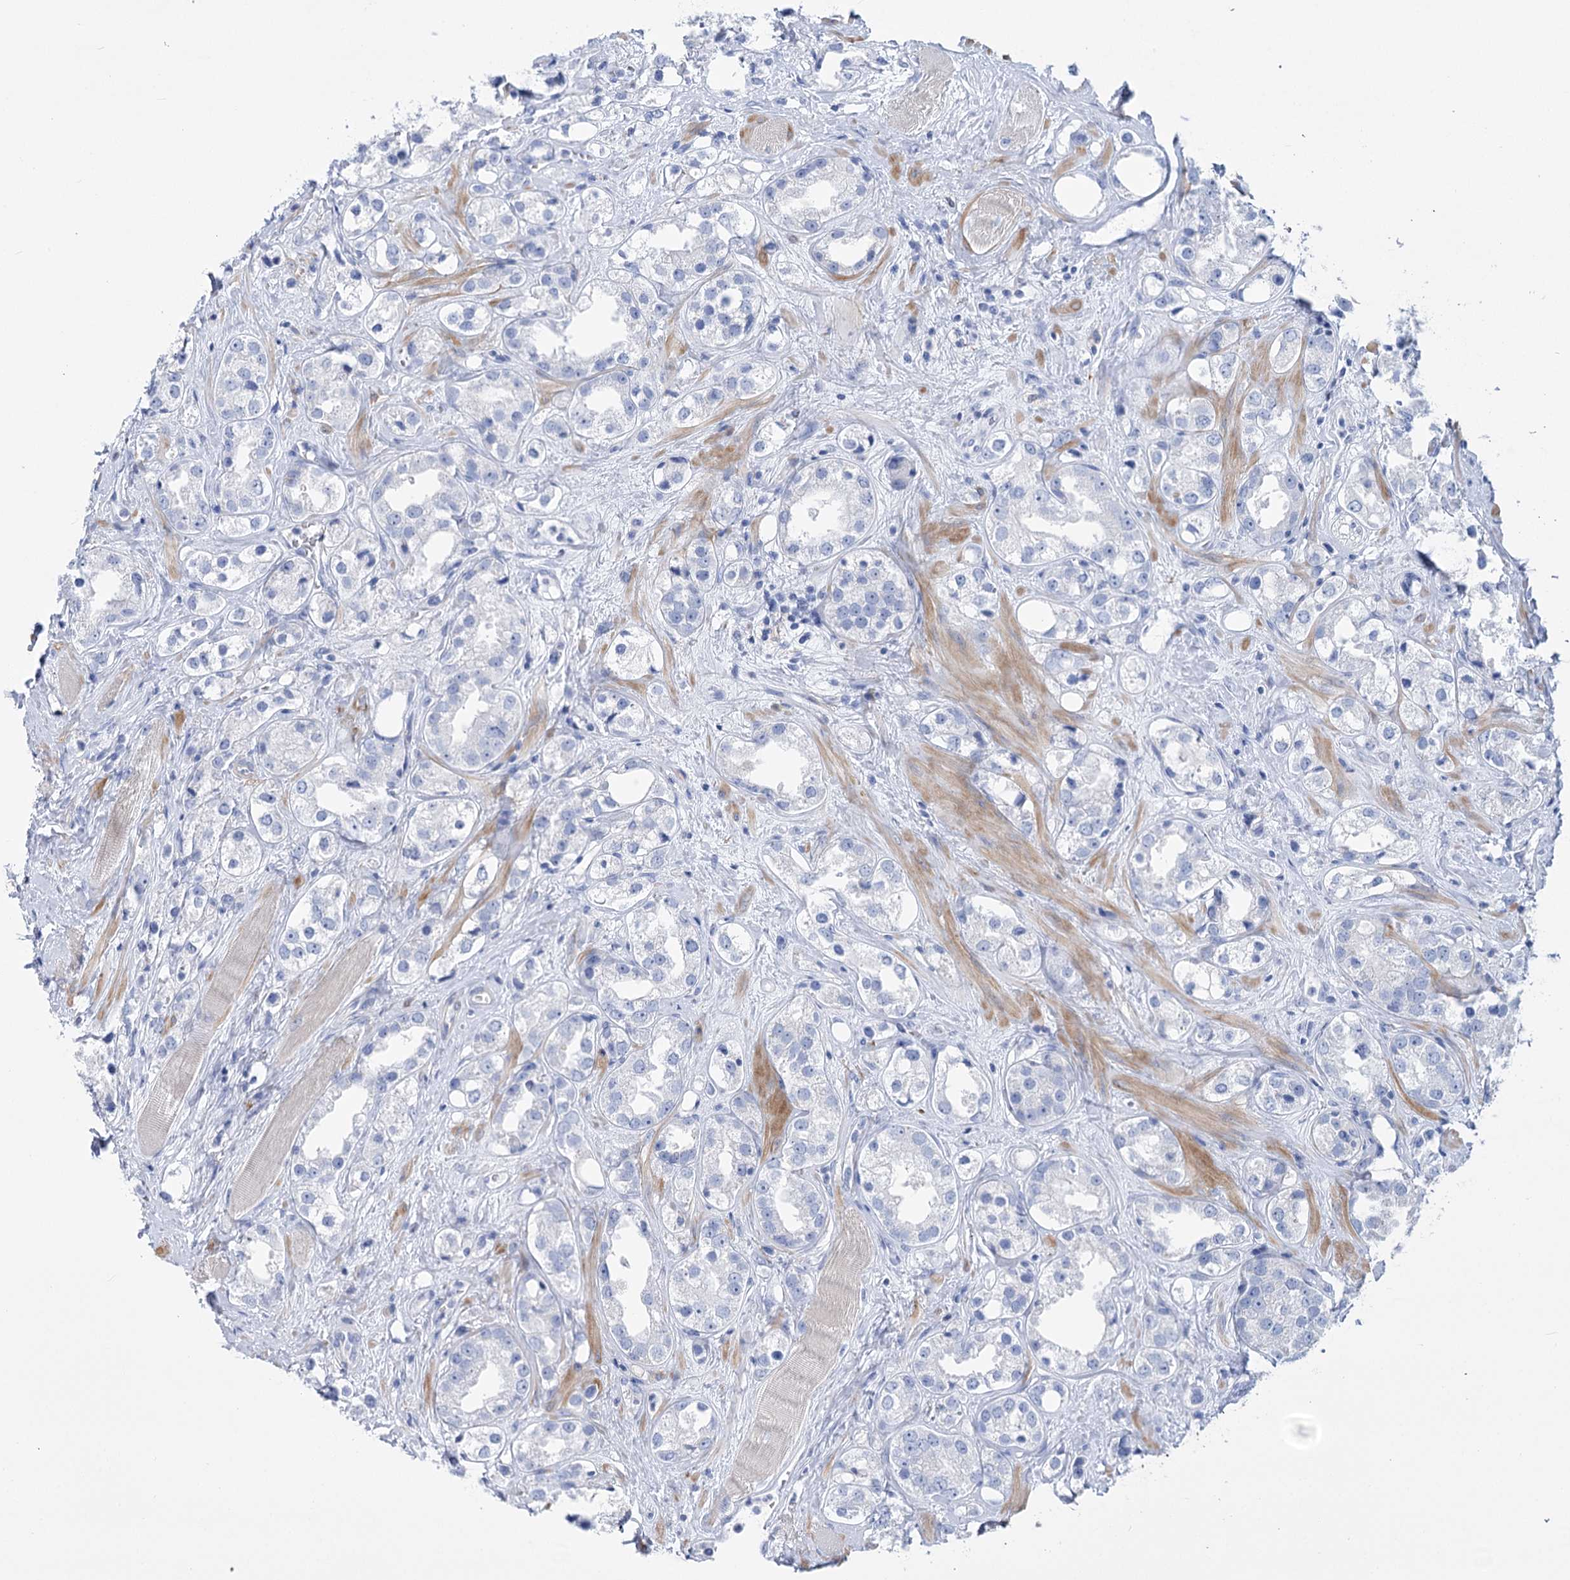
{"staining": {"intensity": "negative", "quantity": "none", "location": "none"}, "tissue": "prostate cancer", "cell_type": "Tumor cells", "image_type": "cancer", "snomed": [{"axis": "morphology", "description": "Adenocarcinoma, NOS"}, {"axis": "topography", "description": "Prostate"}], "caption": "DAB (3,3'-diaminobenzidine) immunohistochemical staining of prostate cancer shows no significant staining in tumor cells.", "gene": "PCDHA1", "patient": {"sex": "male", "age": 79}}